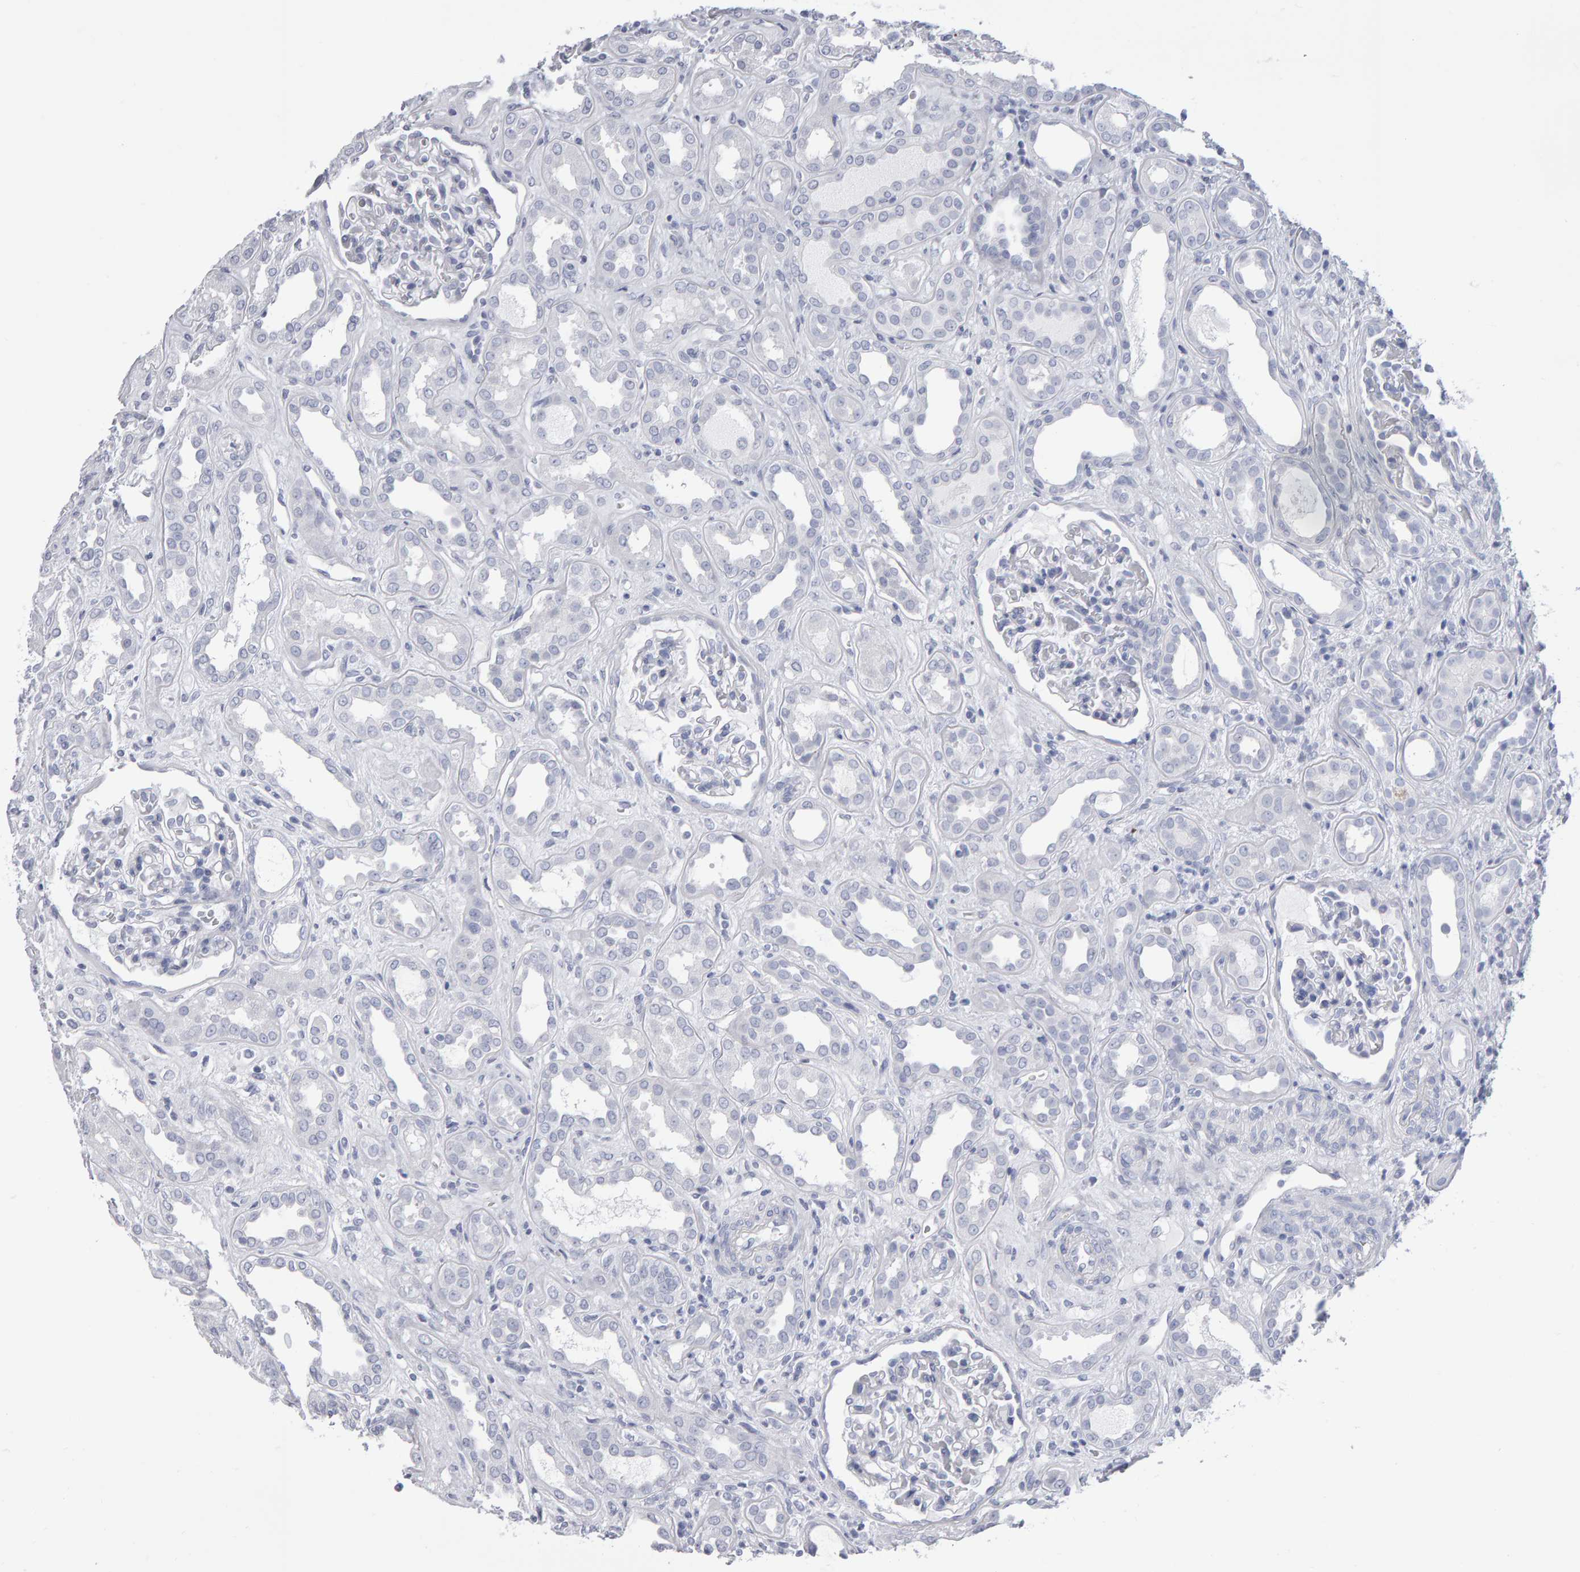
{"staining": {"intensity": "negative", "quantity": "none", "location": "none"}, "tissue": "kidney", "cell_type": "Cells in glomeruli", "image_type": "normal", "snomed": [{"axis": "morphology", "description": "Normal tissue, NOS"}, {"axis": "topography", "description": "Kidney"}], "caption": "The histopathology image exhibits no staining of cells in glomeruli in unremarkable kidney.", "gene": "NCDN", "patient": {"sex": "male", "age": 59}}